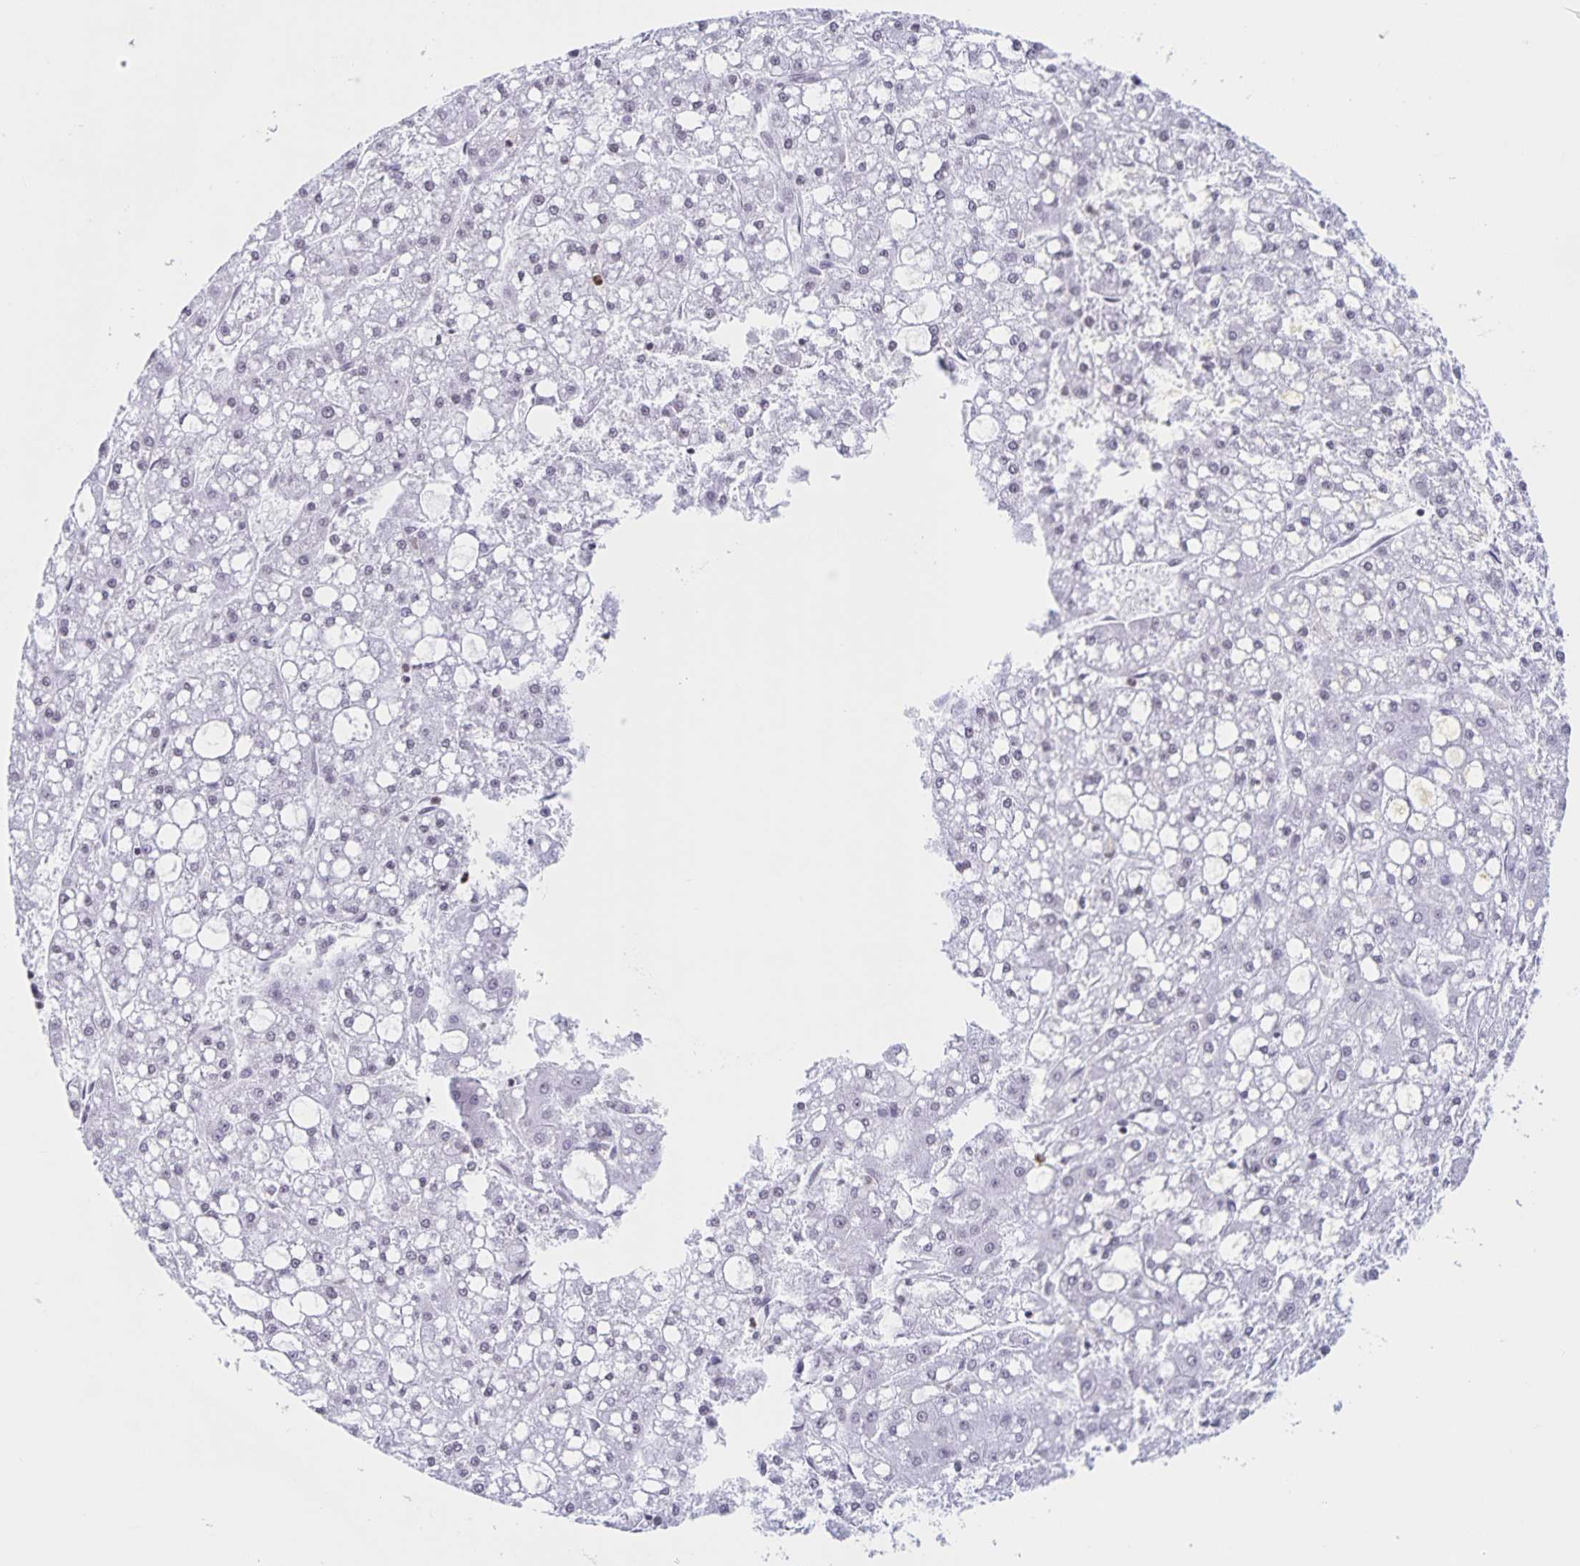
{"staining": {"intensity": "negative", "quantity": "none", "location": "none"}, "tissue": "liver cancer", "cell_type": "Tumor cells", "image_type": "cancer", "snomed": [{"axis": "morphology", "description": "Carcinoma, Hepatocellular, NOS"}, {"axis": "topography", "description": "Liver"}], "caption": "Liver hepatocellular carcinoma was stained to show a protein in brown. There is no significant positivity in tumor cells.", "gene": "LCE6A", "patient": {"sex": "male", "age": 67}}